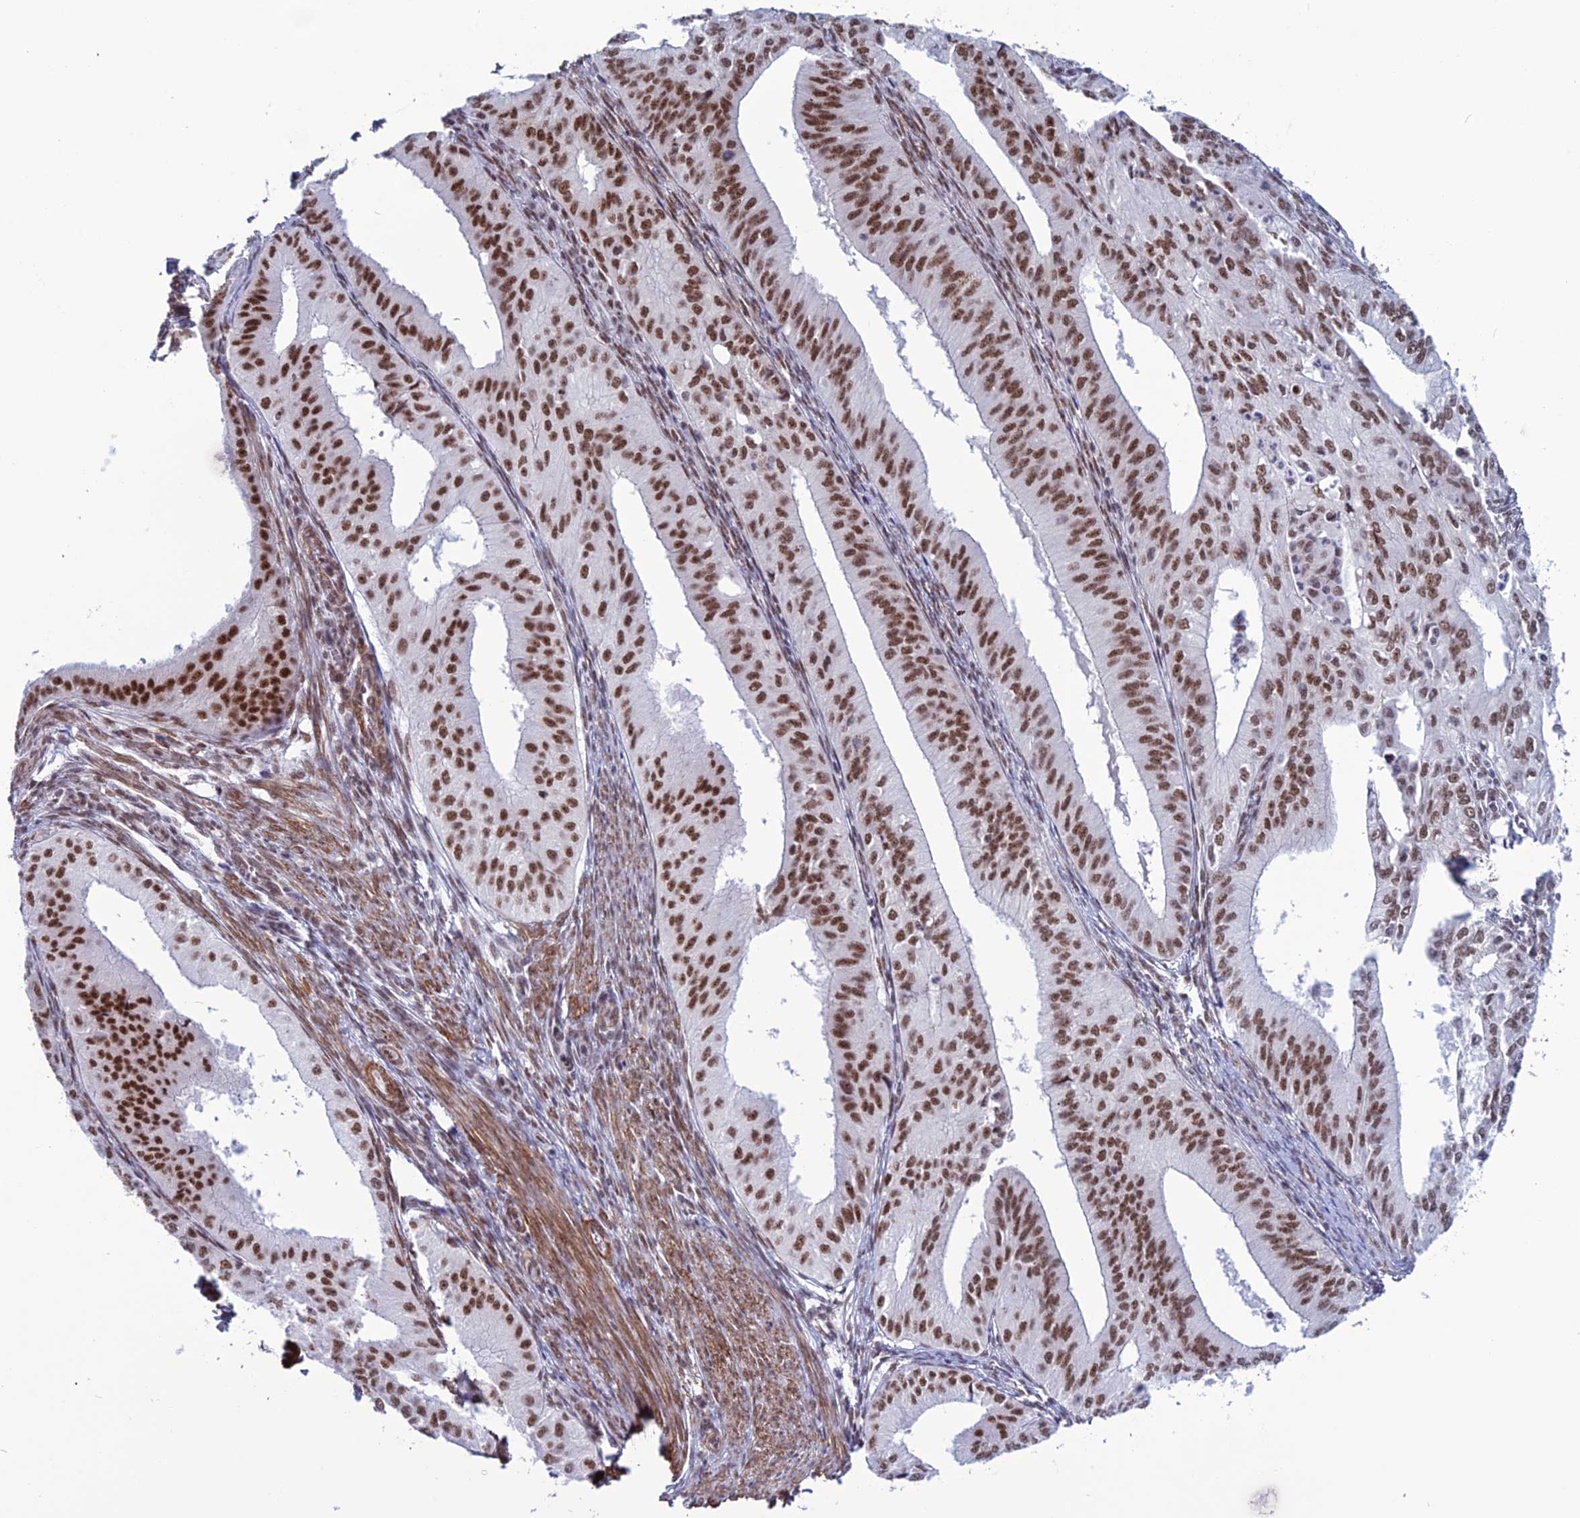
{"staining": {"intensity": "strong", "quantity": ">75%", "location": "nuclear"}, "tissue": "endometrial cancer", "cell_type": "Tumor cells", "image_type": "cancer", "snomed": [{"axis": "morphology", "description": "Adenocarcinoma, NOS"}, {"axis": "topography", "description": "Endometrium"}], "caption": "Endometrial cancer was stained to show a protein in brown. There is high levels of strong nuclear expression in about >75% of tumor cells.", "gene": "U2AF1", "patient": {"sex": "female", "age": 50}}